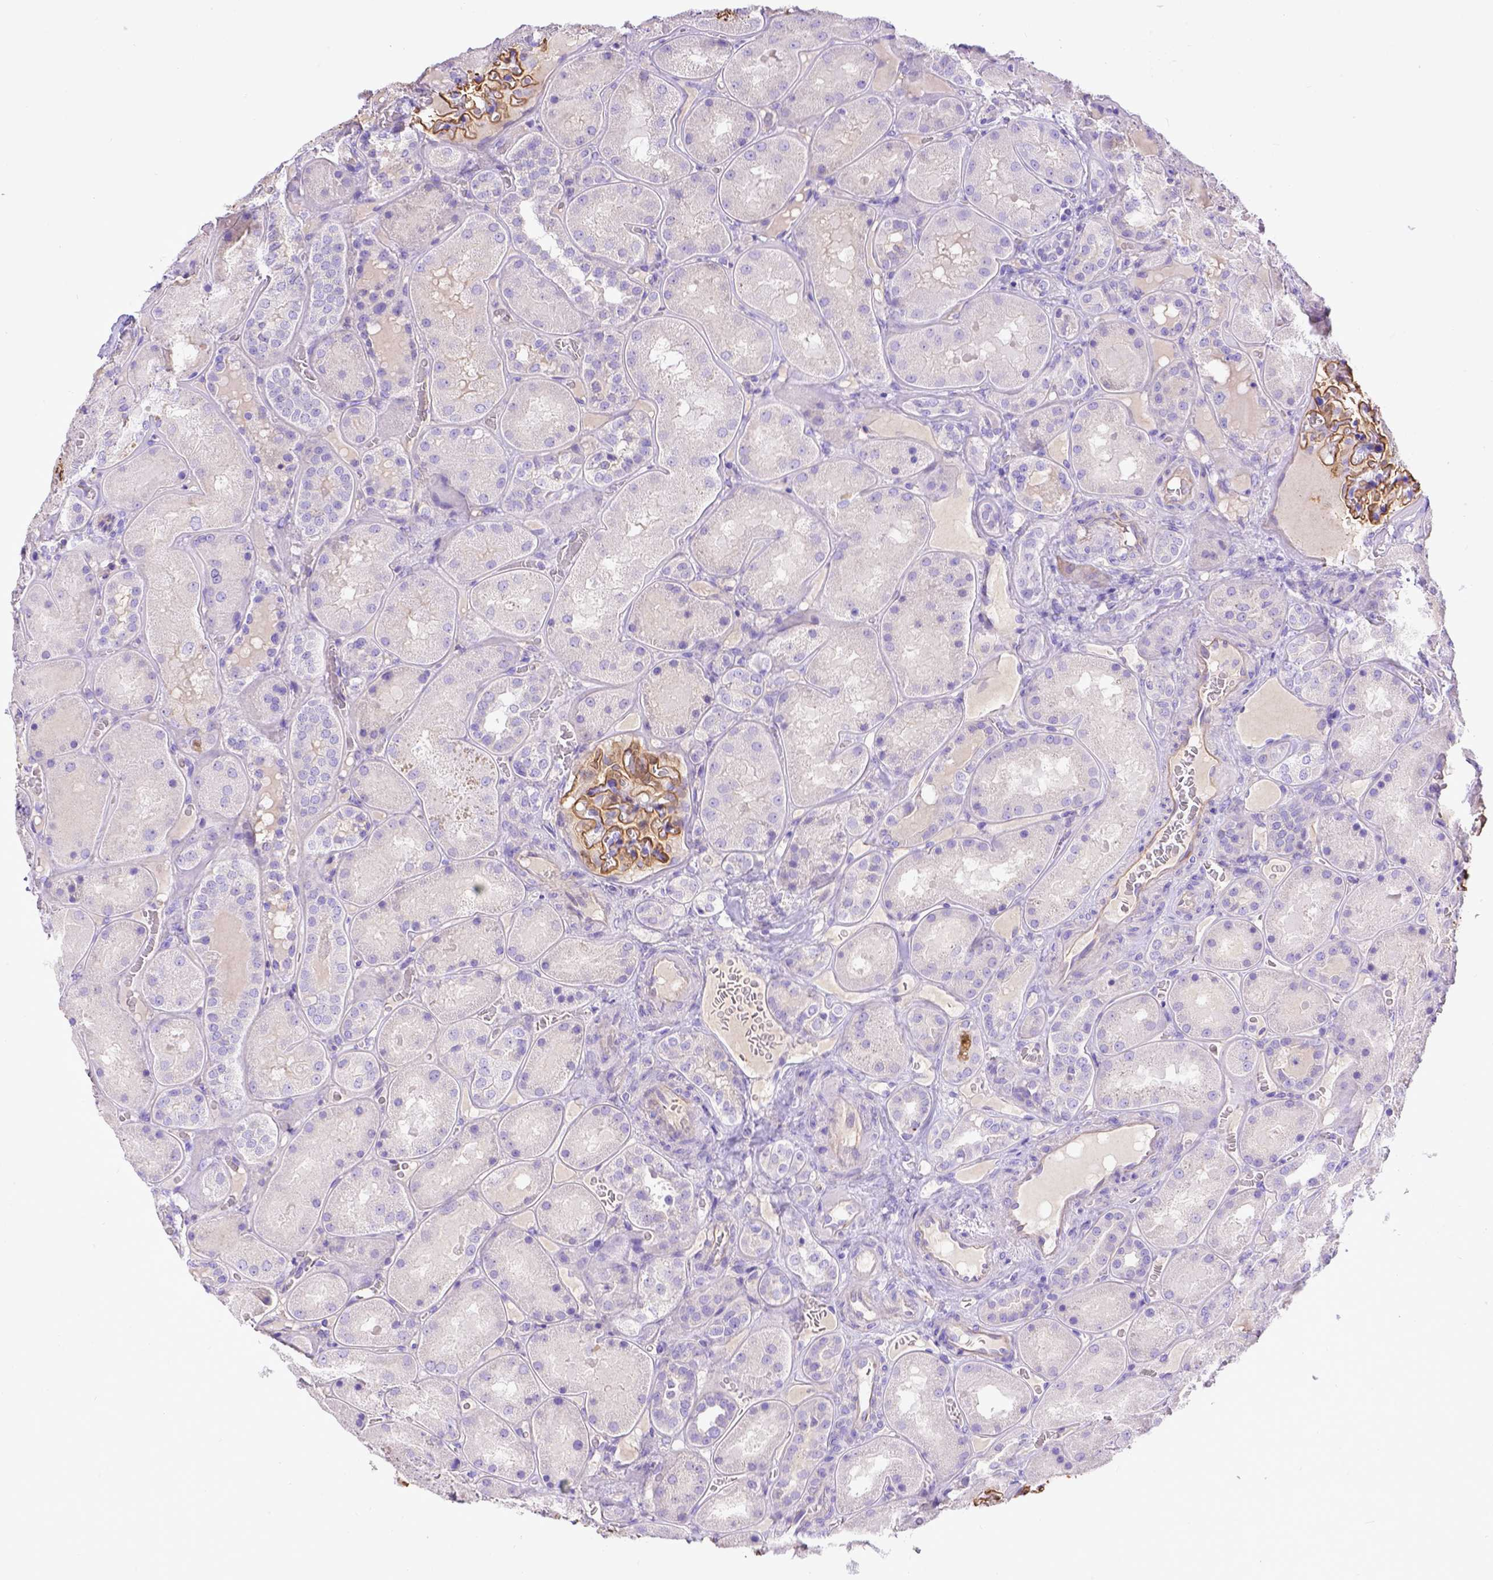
{"staining": {"intensity": "strong", "quantity": ">75%", "location": "cytoplasmic/membranous"}, "tissue": "kidney", "cell_type": "Cells in glomeruli", "image_type": "normal", "snomed": [{"axis": "morphology", "description": "Normal tissue, NOS"}, {"axis": "topography", "description": "Kidney"}], "caption": "A brown stain labels strong cytoplasmic/membranous positivity of a protein in cells in glomeruli of normal human kidney.", "gene": "LRRC18", "patient": {"sex": "male", "age": 73}}